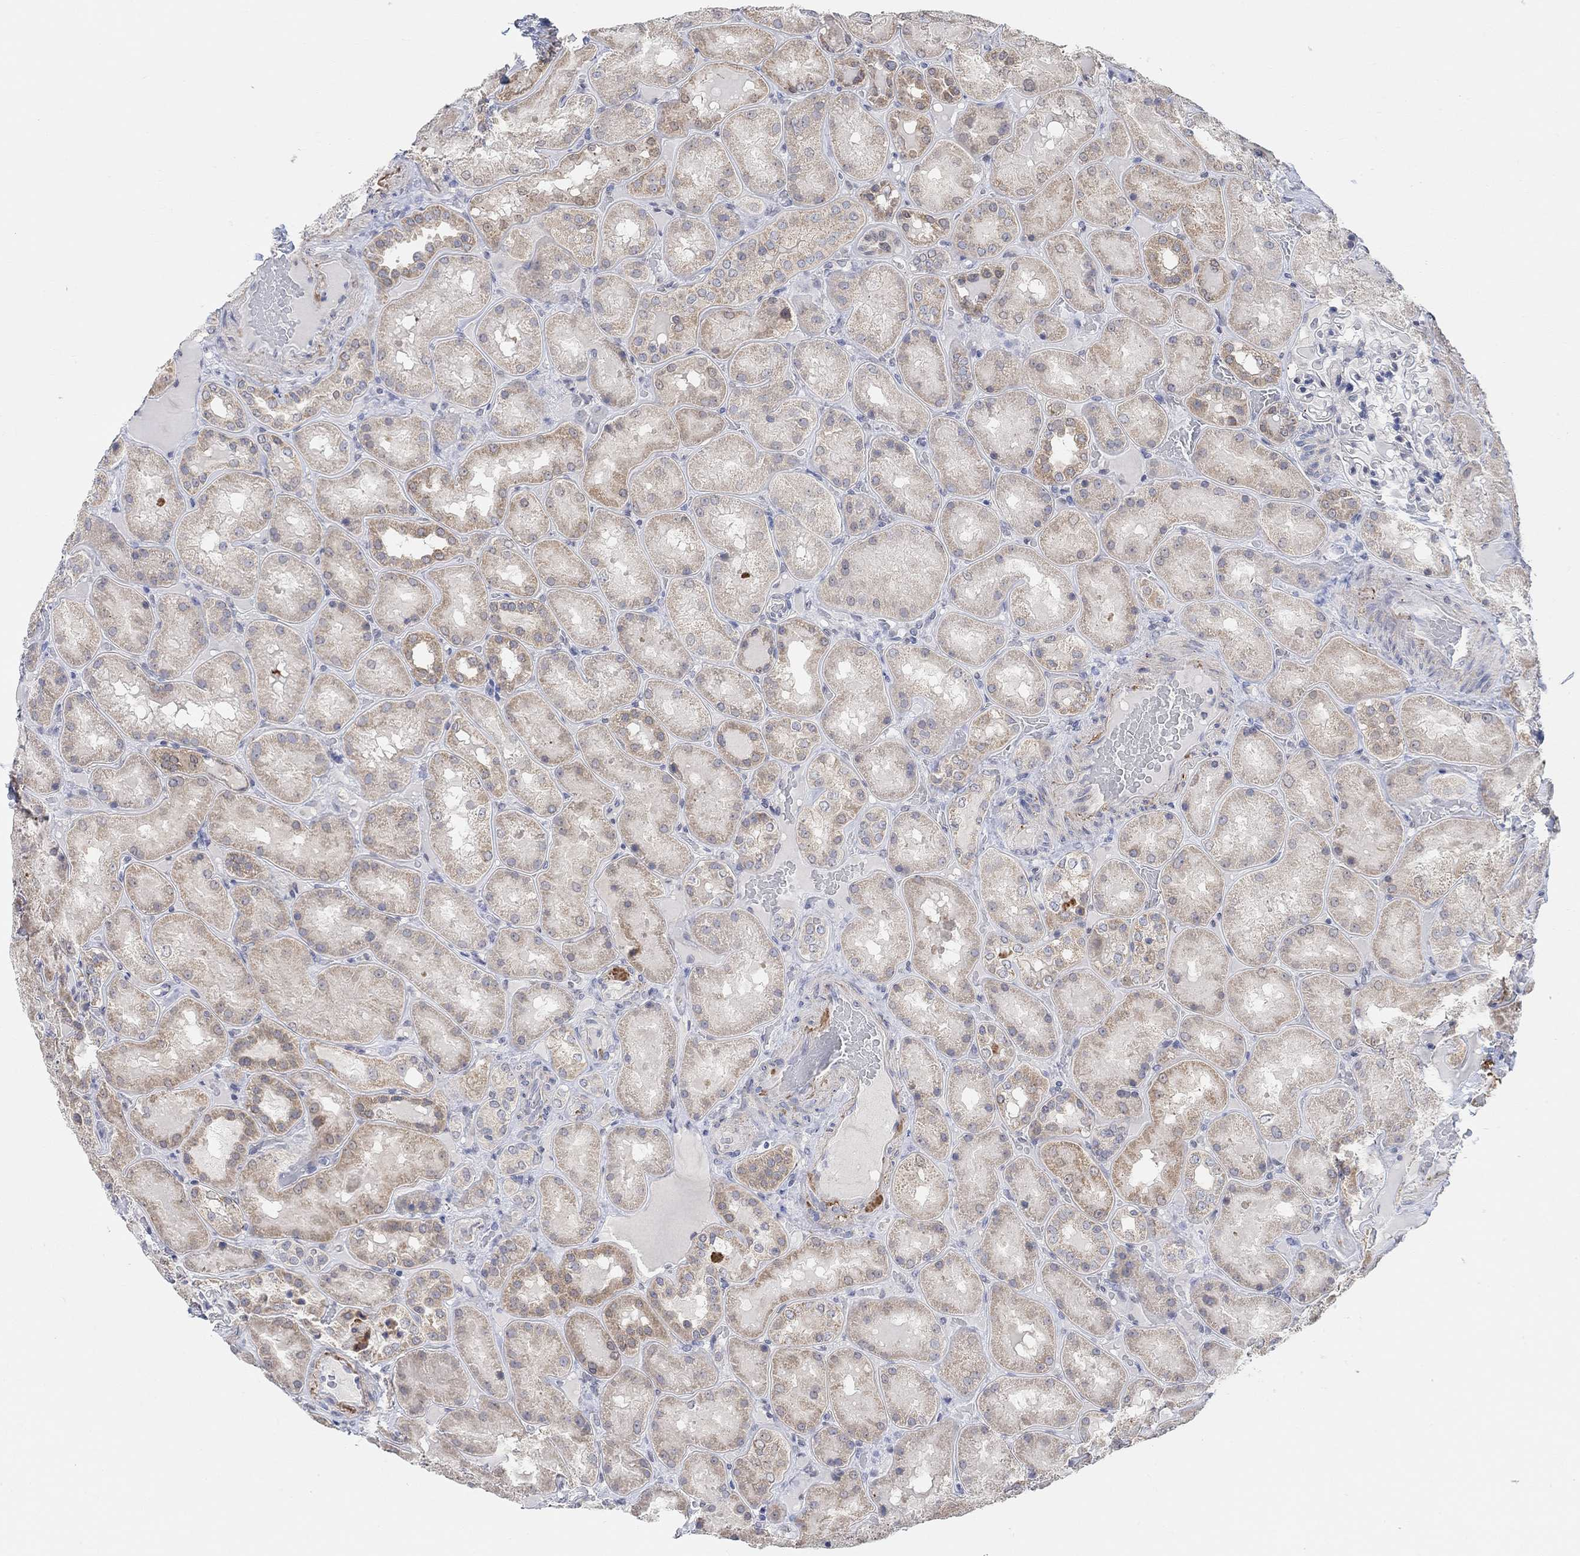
{"staining": {"intensity": "negative", "quantity": "none", "location": "none"}, "tissue": "kidney", "cell_type": "Cells in glomeruli", "image_type": "normal", "snomed": [{"axis": "morphology", "description": "Normal tissue, NOS"}, {"axis": "topography", "description": "Kidney"}], "caption": "Immunohistochemical staining of benign kidney exhibits no significant positivity in cells in glomeruli.", "gene": "RIMS1", "patient": {"sex": "male", "age": 73}}